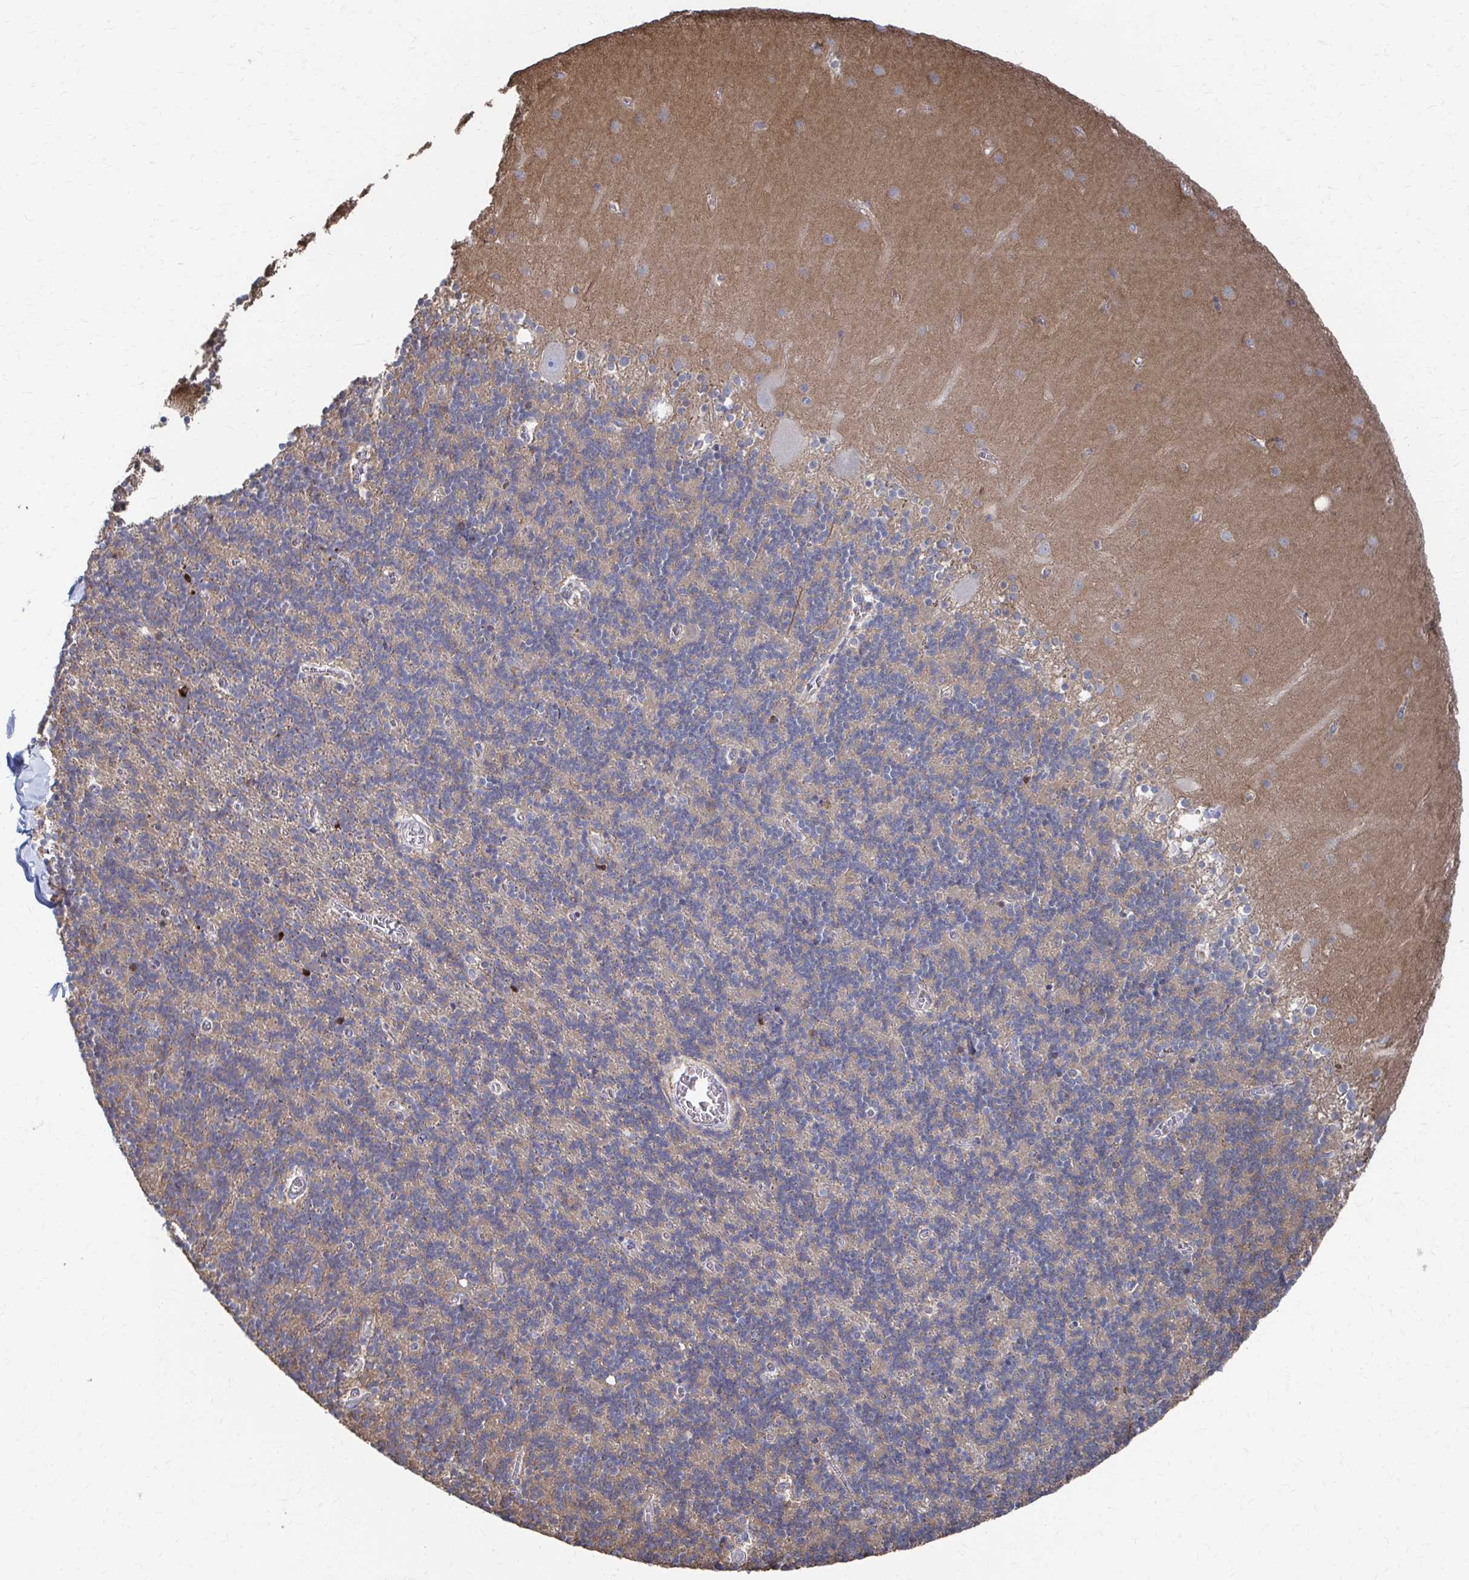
{"staining": {"intensity": "negative", "quantity": "none", "location": "none"}, "tissue": "cerebellum", "cell_type": "Cells in granular layer", "image_type": "normal", "snomed": [{"axis": "morphology", "description": "Normal tissue, NOS"}, {"axis": "topography", "description": "Cerebellum"}], "caption": "Cerebellum was stained to show a protein in brown. There is no significant positivity in cells in granular layer. The staining was performed using DAB (3,3'-diaminobenzidine) to visualize the protein expression in brown, while the nuclei were stained in blue with hematoxylin (Magnification: 20x).", "gene": "PLEKHG7", "patient": {"sex": "male", "age": 70}}